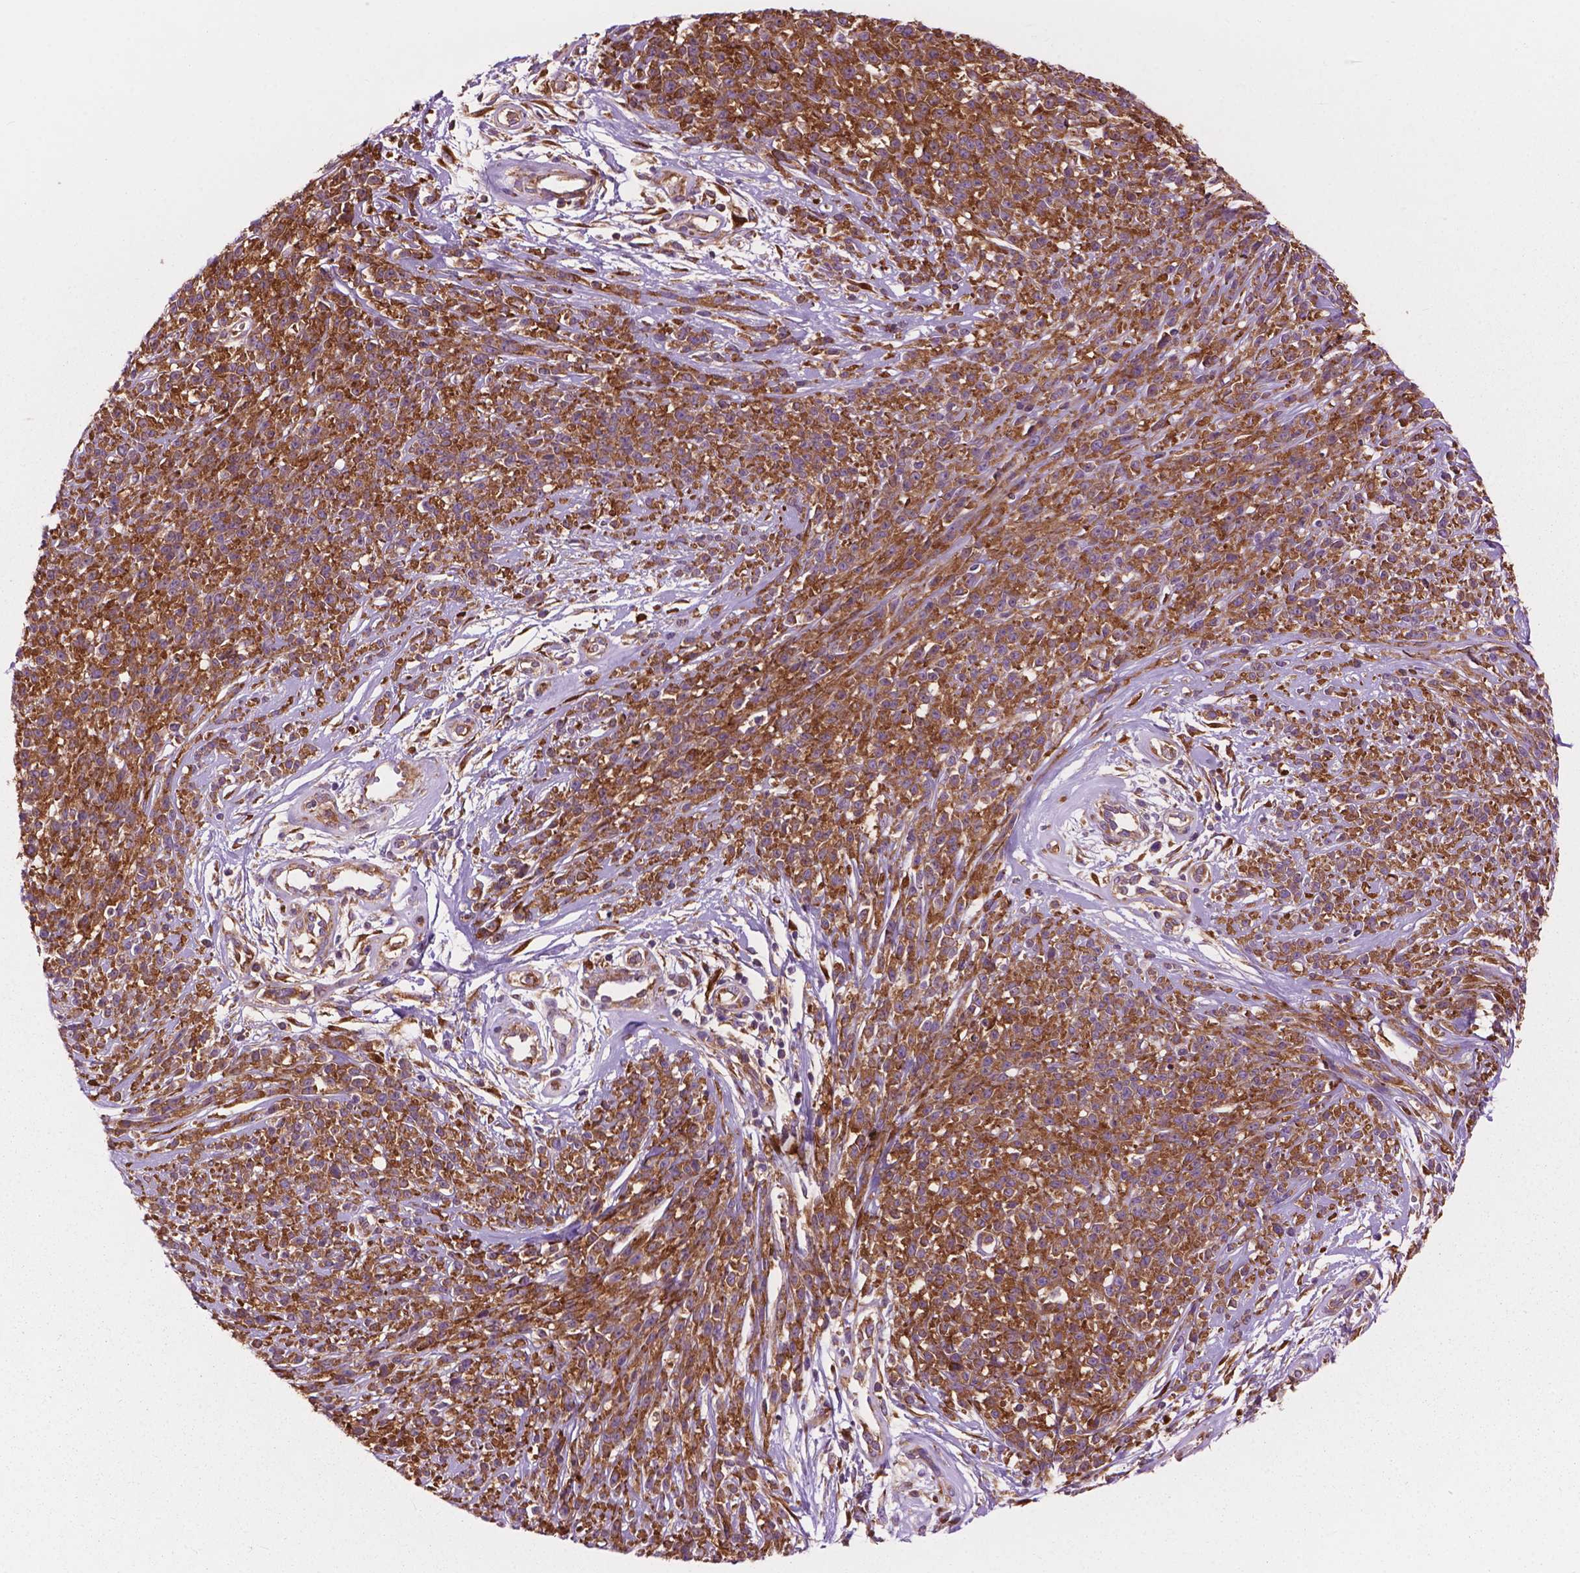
{"staining": {"intensity": "moderate", "quantity": ">75%", "location": "cytoplasmic/membranous"}, "tissue": "melanoma", "cell_type": "Tumor cells", "image_type": "cancer", "snomed": [{"axis": "morphology", "description": "Malignant melanoma, NOS"}, {"axis": "topography", "description": "Skin"}, {"axis": "topography", "description": "Skin of trunk"}], "caption": "Immunohistochemical staining of human malignant melanoma displays medium levels of moderate cytoplasmic/membranous protein staining in about >75% of tumor cells.", "gene": "RPL37A", "patient": {"sex": "male", "age": 74}}